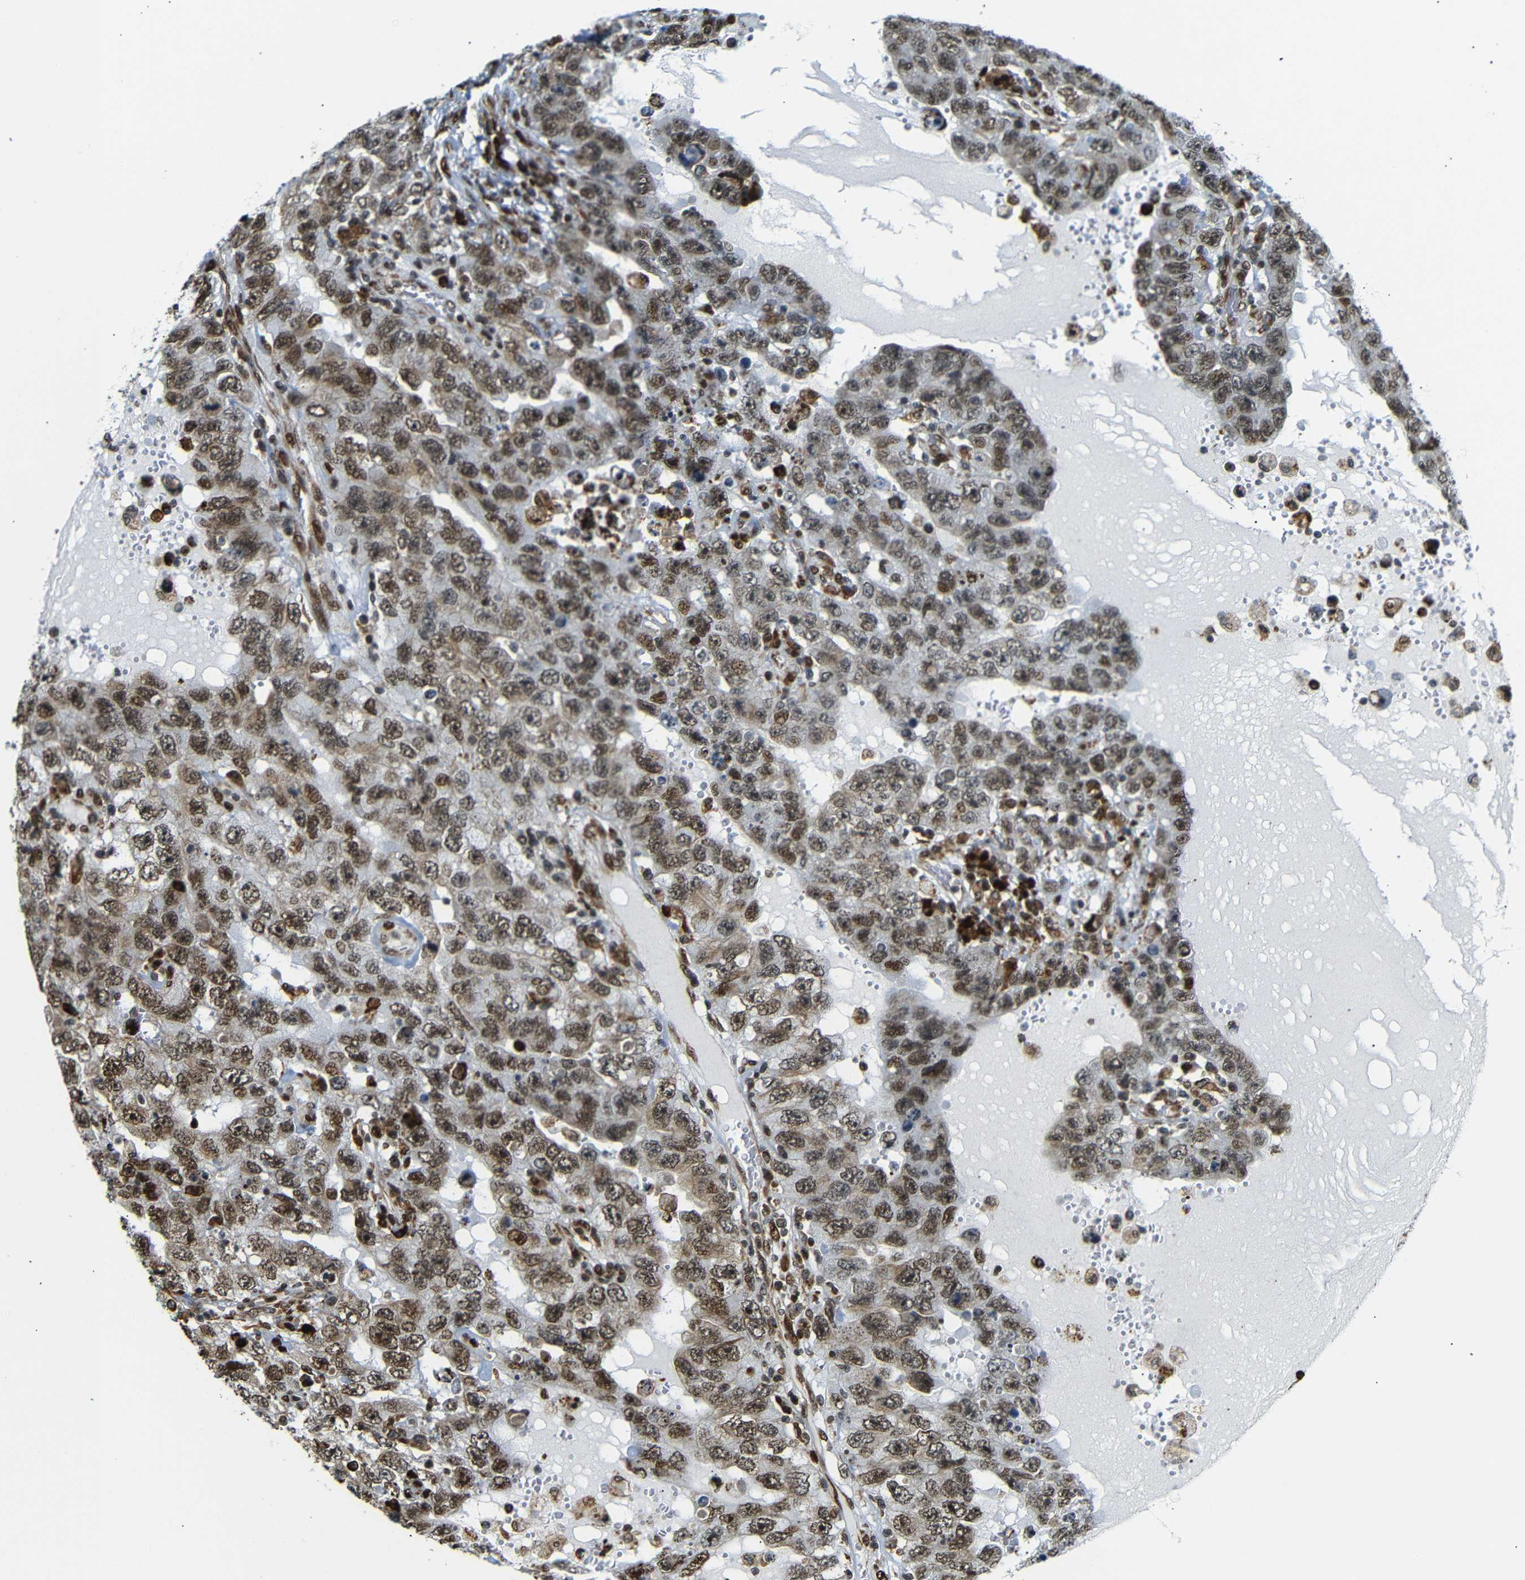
{"staining": {"intensity": "moderate", "quantity": ">75%", "location": "nuclear"}, "tissue": "testis cancer", "cell_type": "Tumor cells", "image_type": "cancer", "snomed": [{"axis": "morphology", "description": "Carcinoma, Embryonal, NOS"}, {"axis": "topography", "description": "Testis"}], "caption": "The immunohistochemical stain labels moderate nuclear expression in tumor cells of testis cancer tissue.", "gene": "SPCS2", "patient": {"sex": "male", "age": 26}}